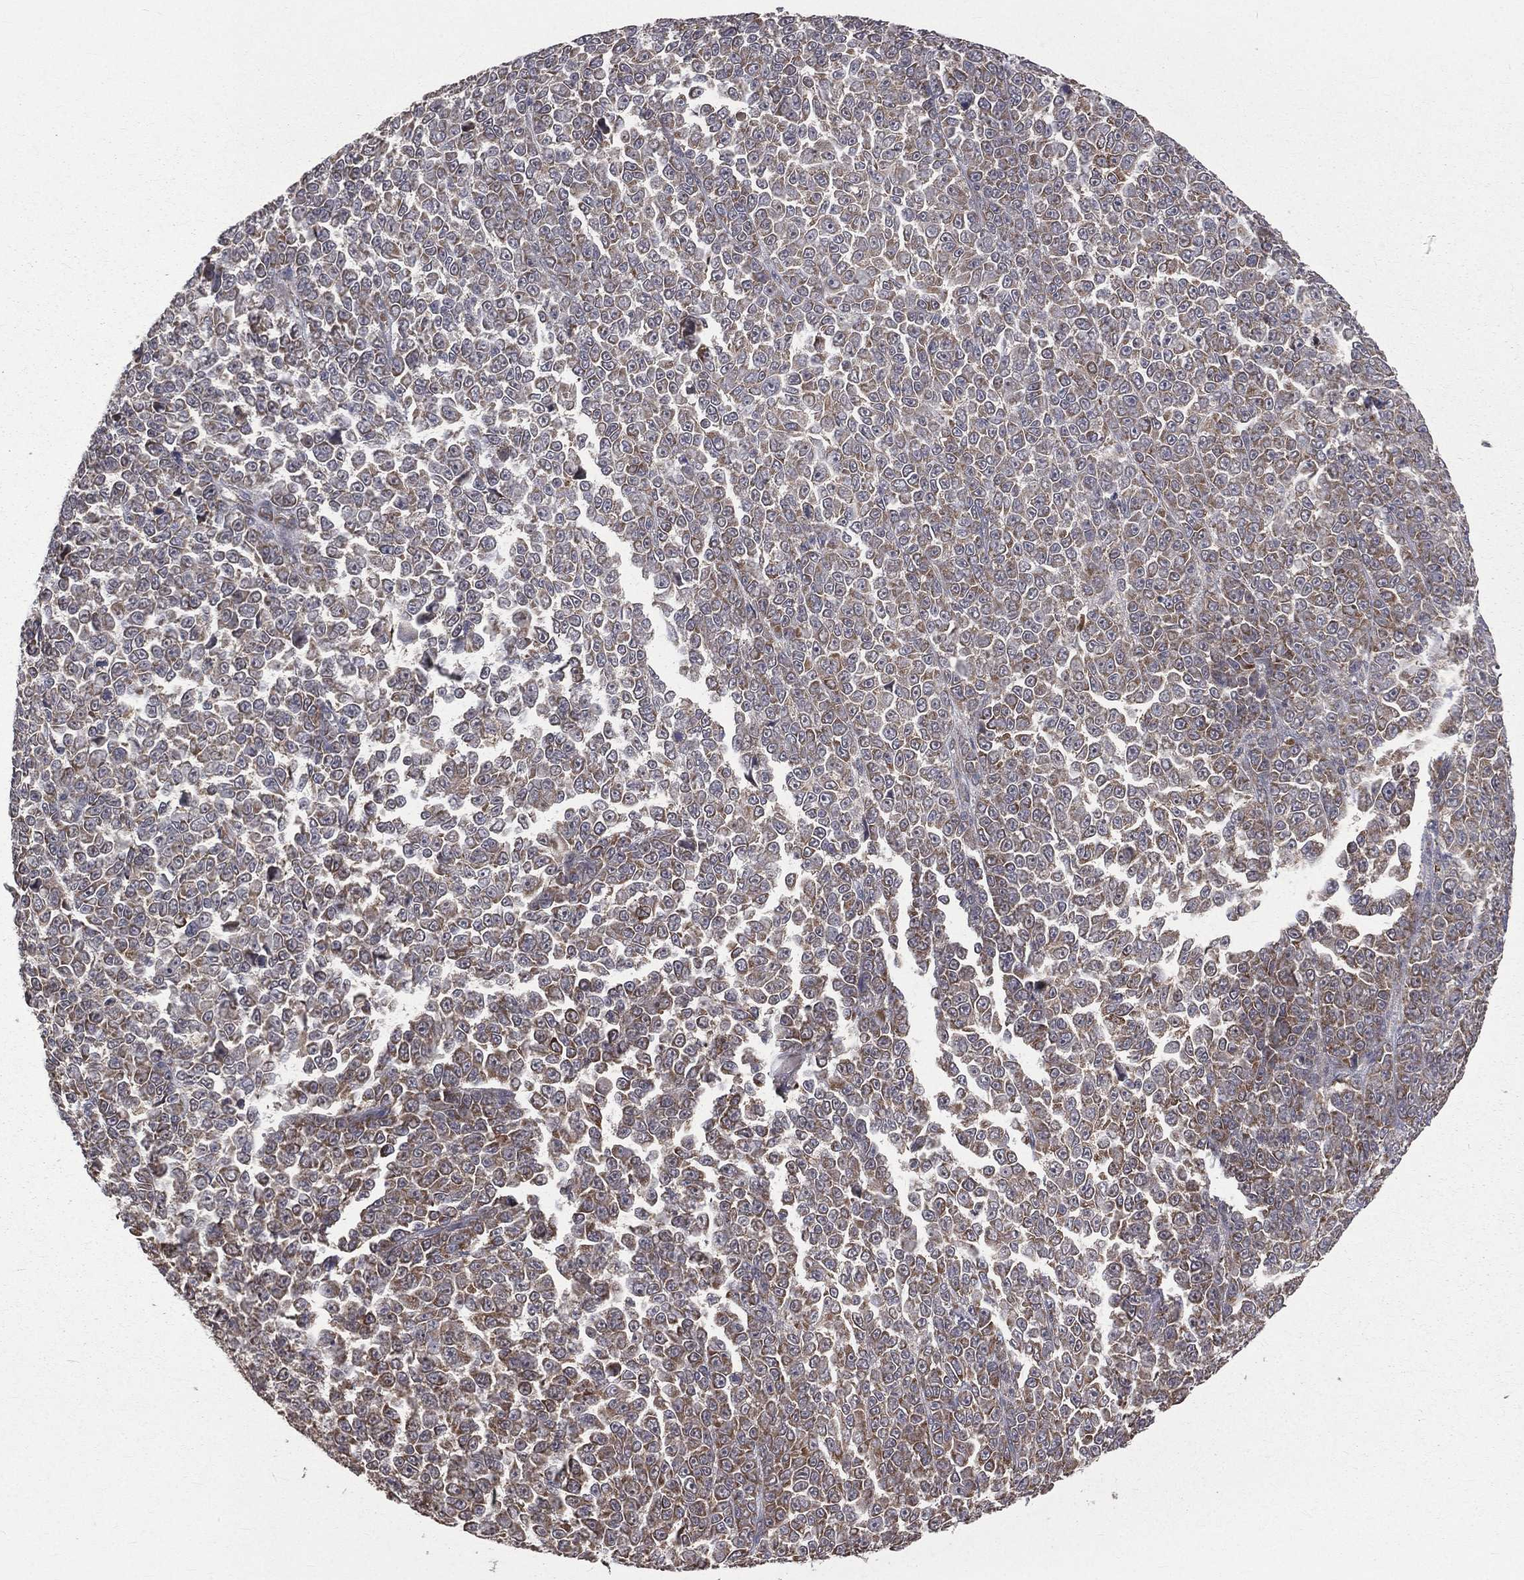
{"staining": {"intensity": "moderate", "quantity": "25%-75%", "location": "cytoplasmic/membranous"}, "tissue": "melanoma", "cell_type": "Tumor cells", "image_type": "cancer", "snomed": [{"axis": "morphology", "description": "Malignant melanoma, NOS"}, {"axis": "topography", "description": "Skin"}], "caption": "A photomicrograph of melanoma stained for a protein shows moderate cytoplasmic/membranous brown staining in tumor cells.", "gene": "OLFML1", "patient": {"sex": "female", "age": 95}}